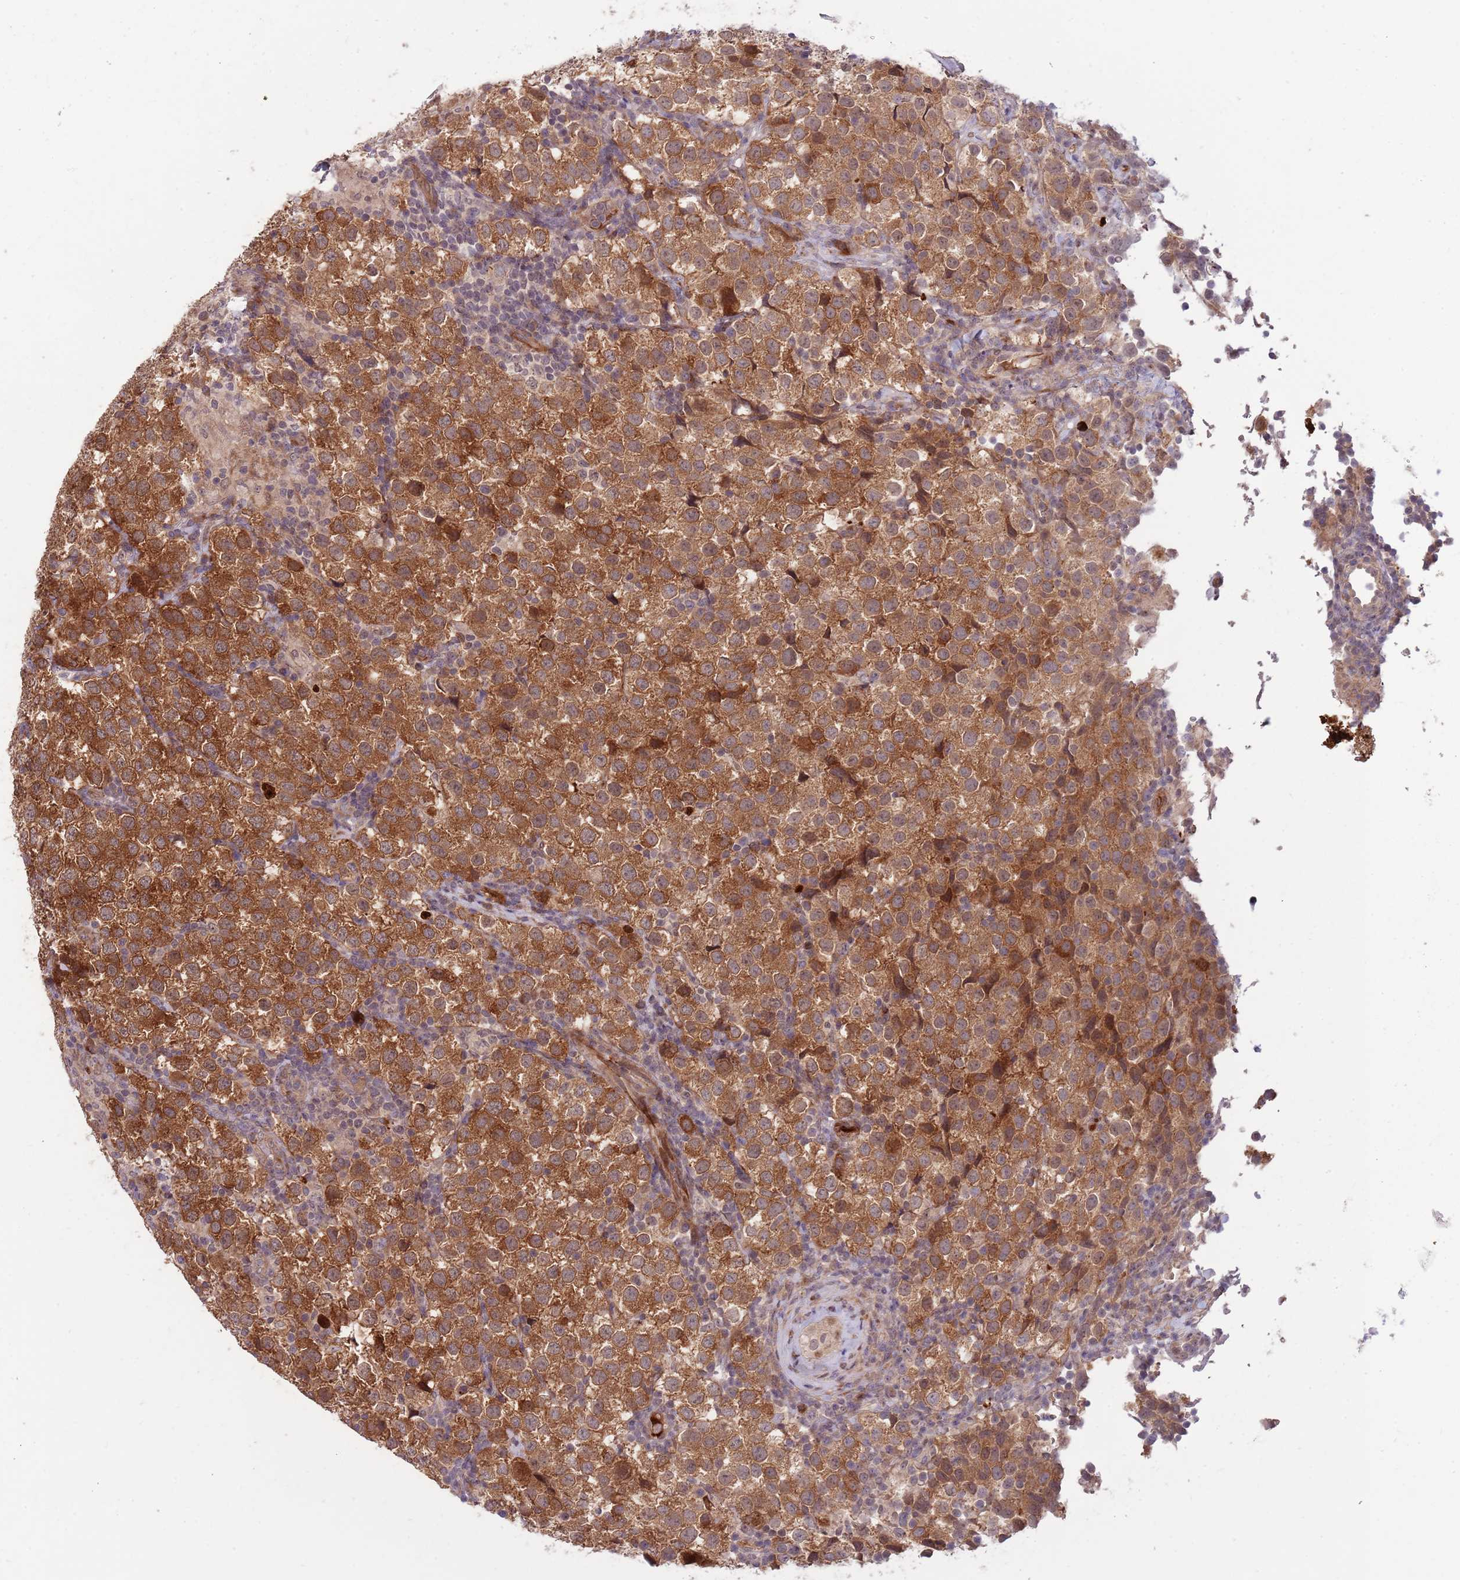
{"staining": {"intensity": "strong", "quantity": ">75%", "location": "cytoplasmic/membranous"}, "tissue": "testis cancer", "cell_type": "Tumor cells", "image_type": "cancer", "snomed": [{"axis": "morphology", "description": "Seminoma, NOS"}, {"axis": "topography", "description": "Testis"}], "caption": "Brown immunohistochemical staining in testis cancer (seminoma) exhibits strong cytoplasmic/membranous expression in about >75% of tumor cells.", "gene": "NT5DC4", "patient": {"sex": "male", "age": 34}}